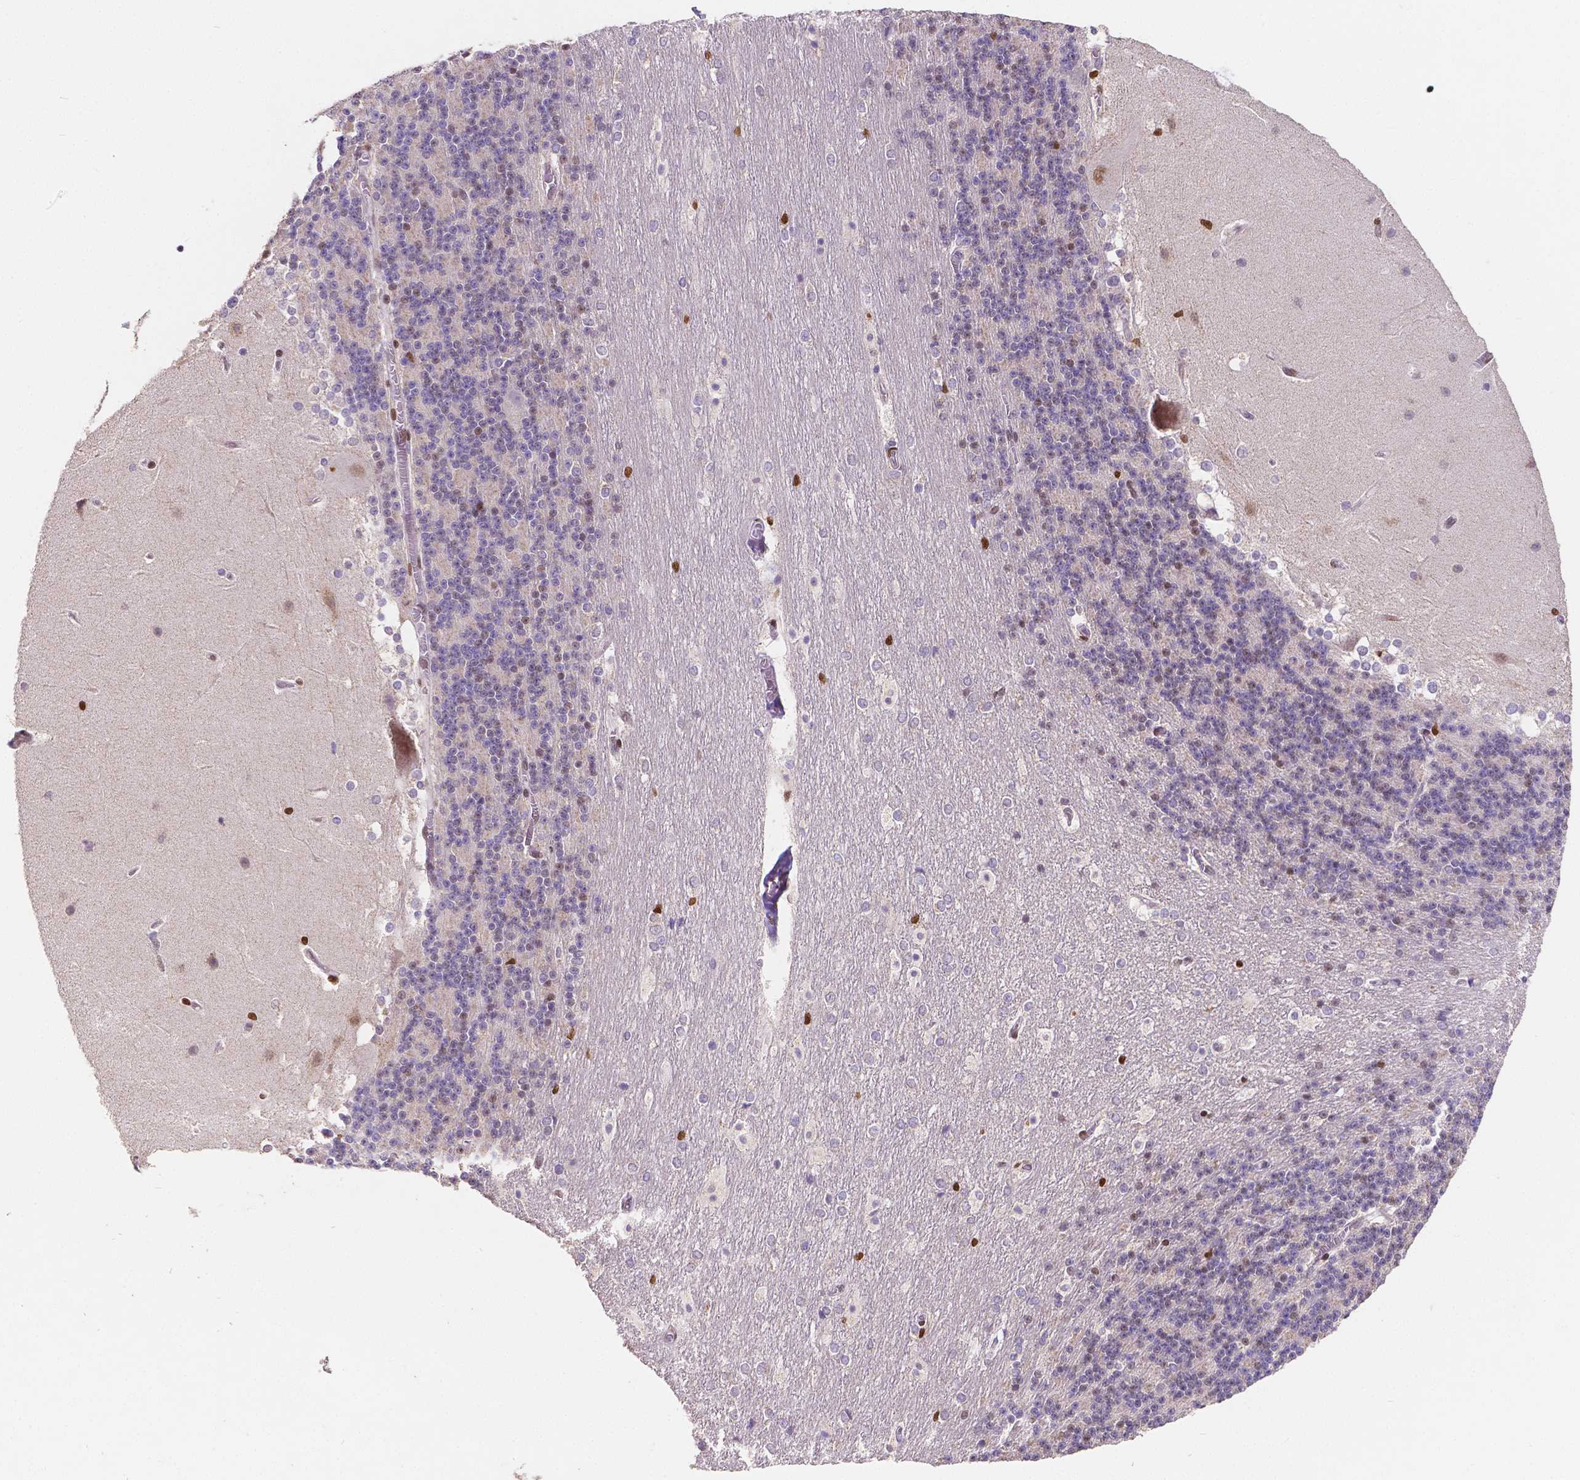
{"staining": {"intensity": "weak", "quantity": "25%-75%", "location": "nuclear"}, "tissue": "cerebellum", "cell_type": "Cells in granular layer", "image_type": "normal", "snomed": [{"axis": "morphology", "description": "Normal tissue, NOS"}, {"axis": "topography", "description": "Cerebellum"}], "caption": "Human cerebellum stained with a brown dye displays weak nuclear positive expression in approximately 25%-75% of cells in granular layer.", "gene": "MEF2C", "patient": {"sex": "female", "age": 19}}